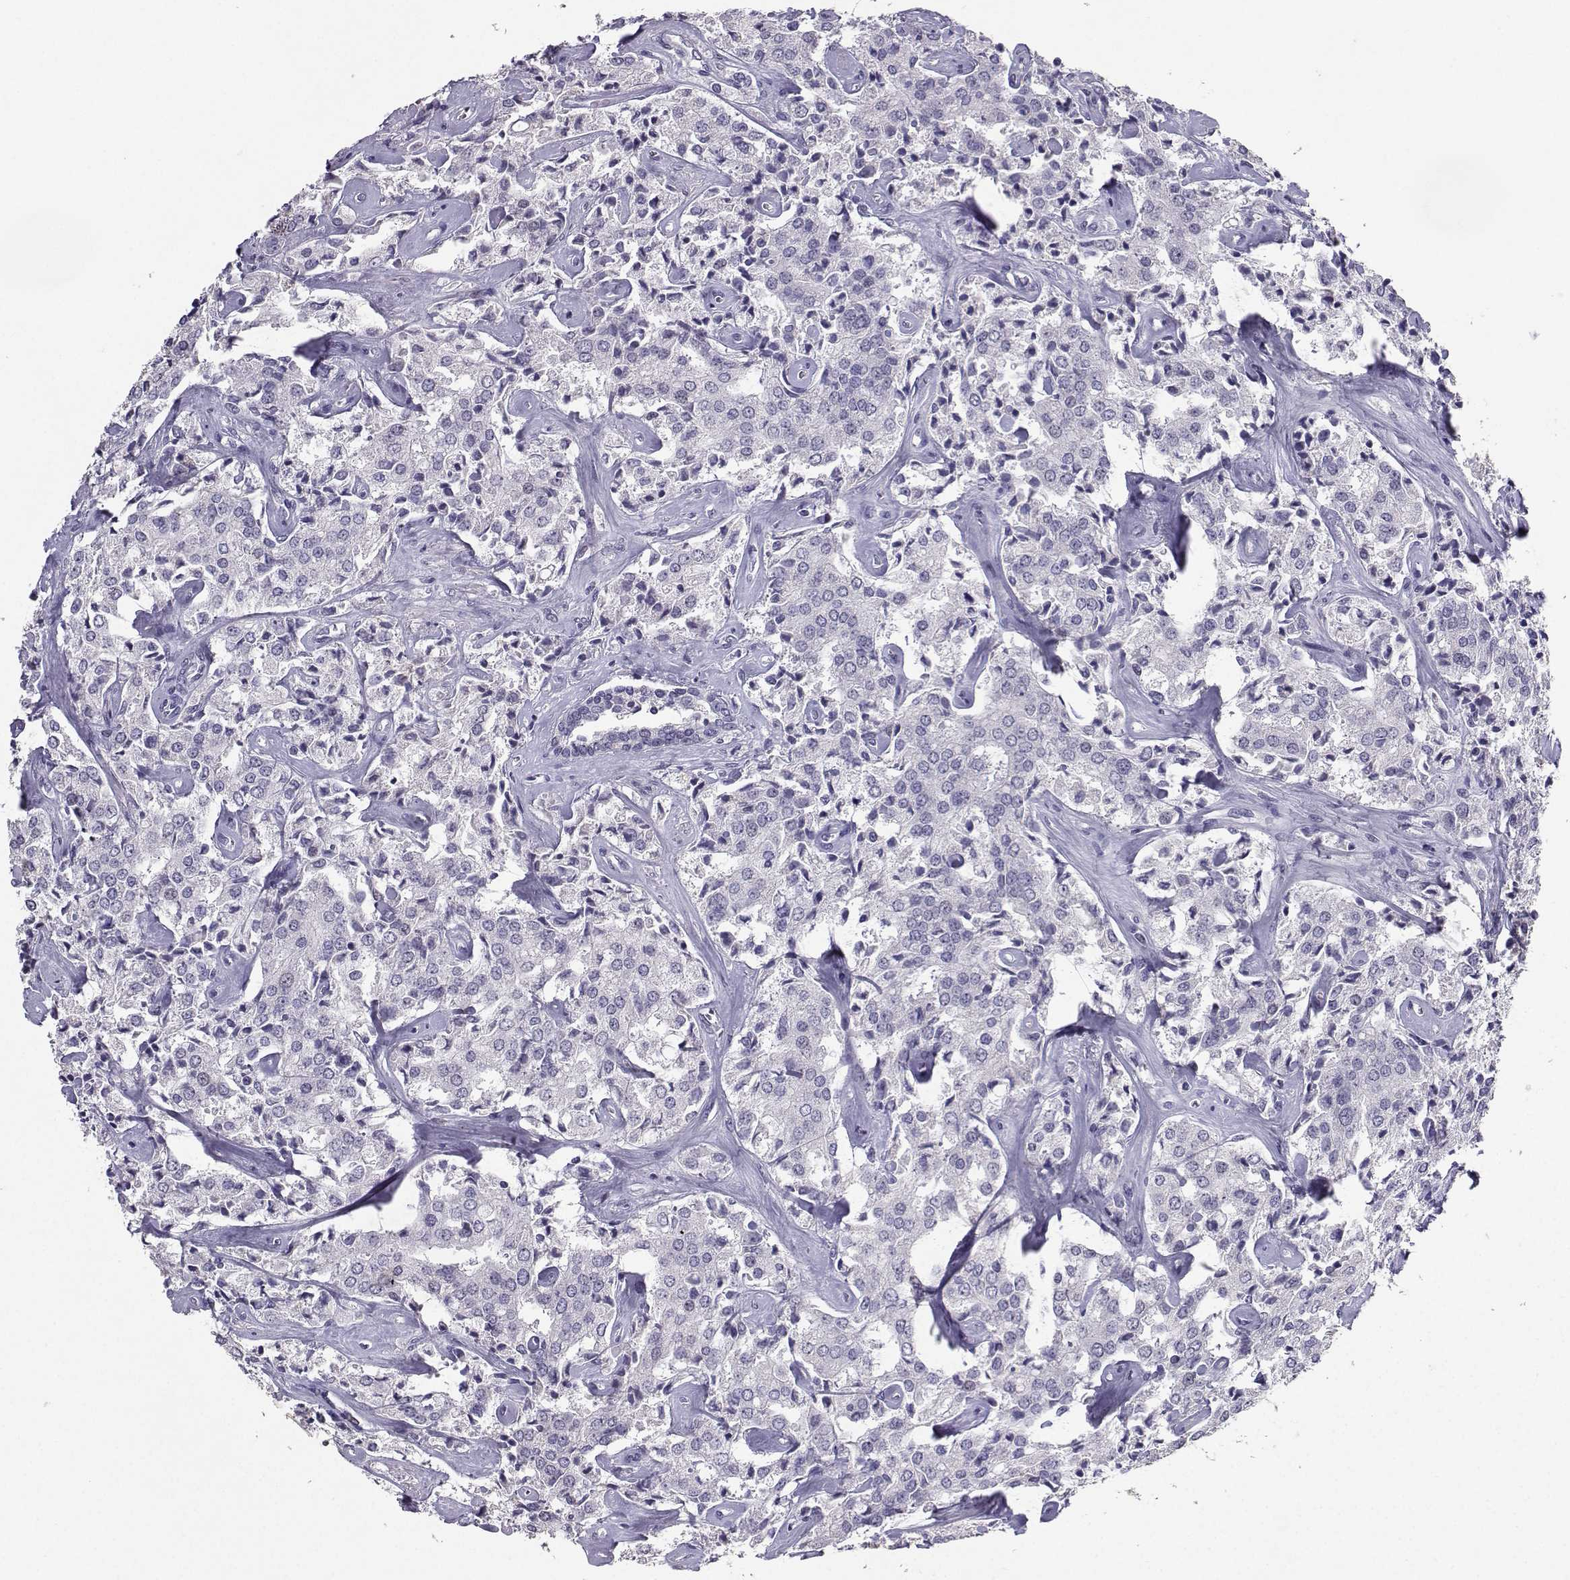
{"staining": {"intensity": "negative", "quantity": "none", "location": "none"}, "tissue": "prostate cancer", "cell_type": "Tumor cells", "image_type": "cancer", "snomed": [{"axis": "morphology", "description": "Adenocarcinoma, NOS"}, {"axis": "topography", "description": "Prostate"}], "caption": "Prostate adenocarcinoma was stained to show a protein in brown. There is no significant positivity in tumor cells.", "gene": "CARTPT", "patient": {"sex": "male", "age": 66}}